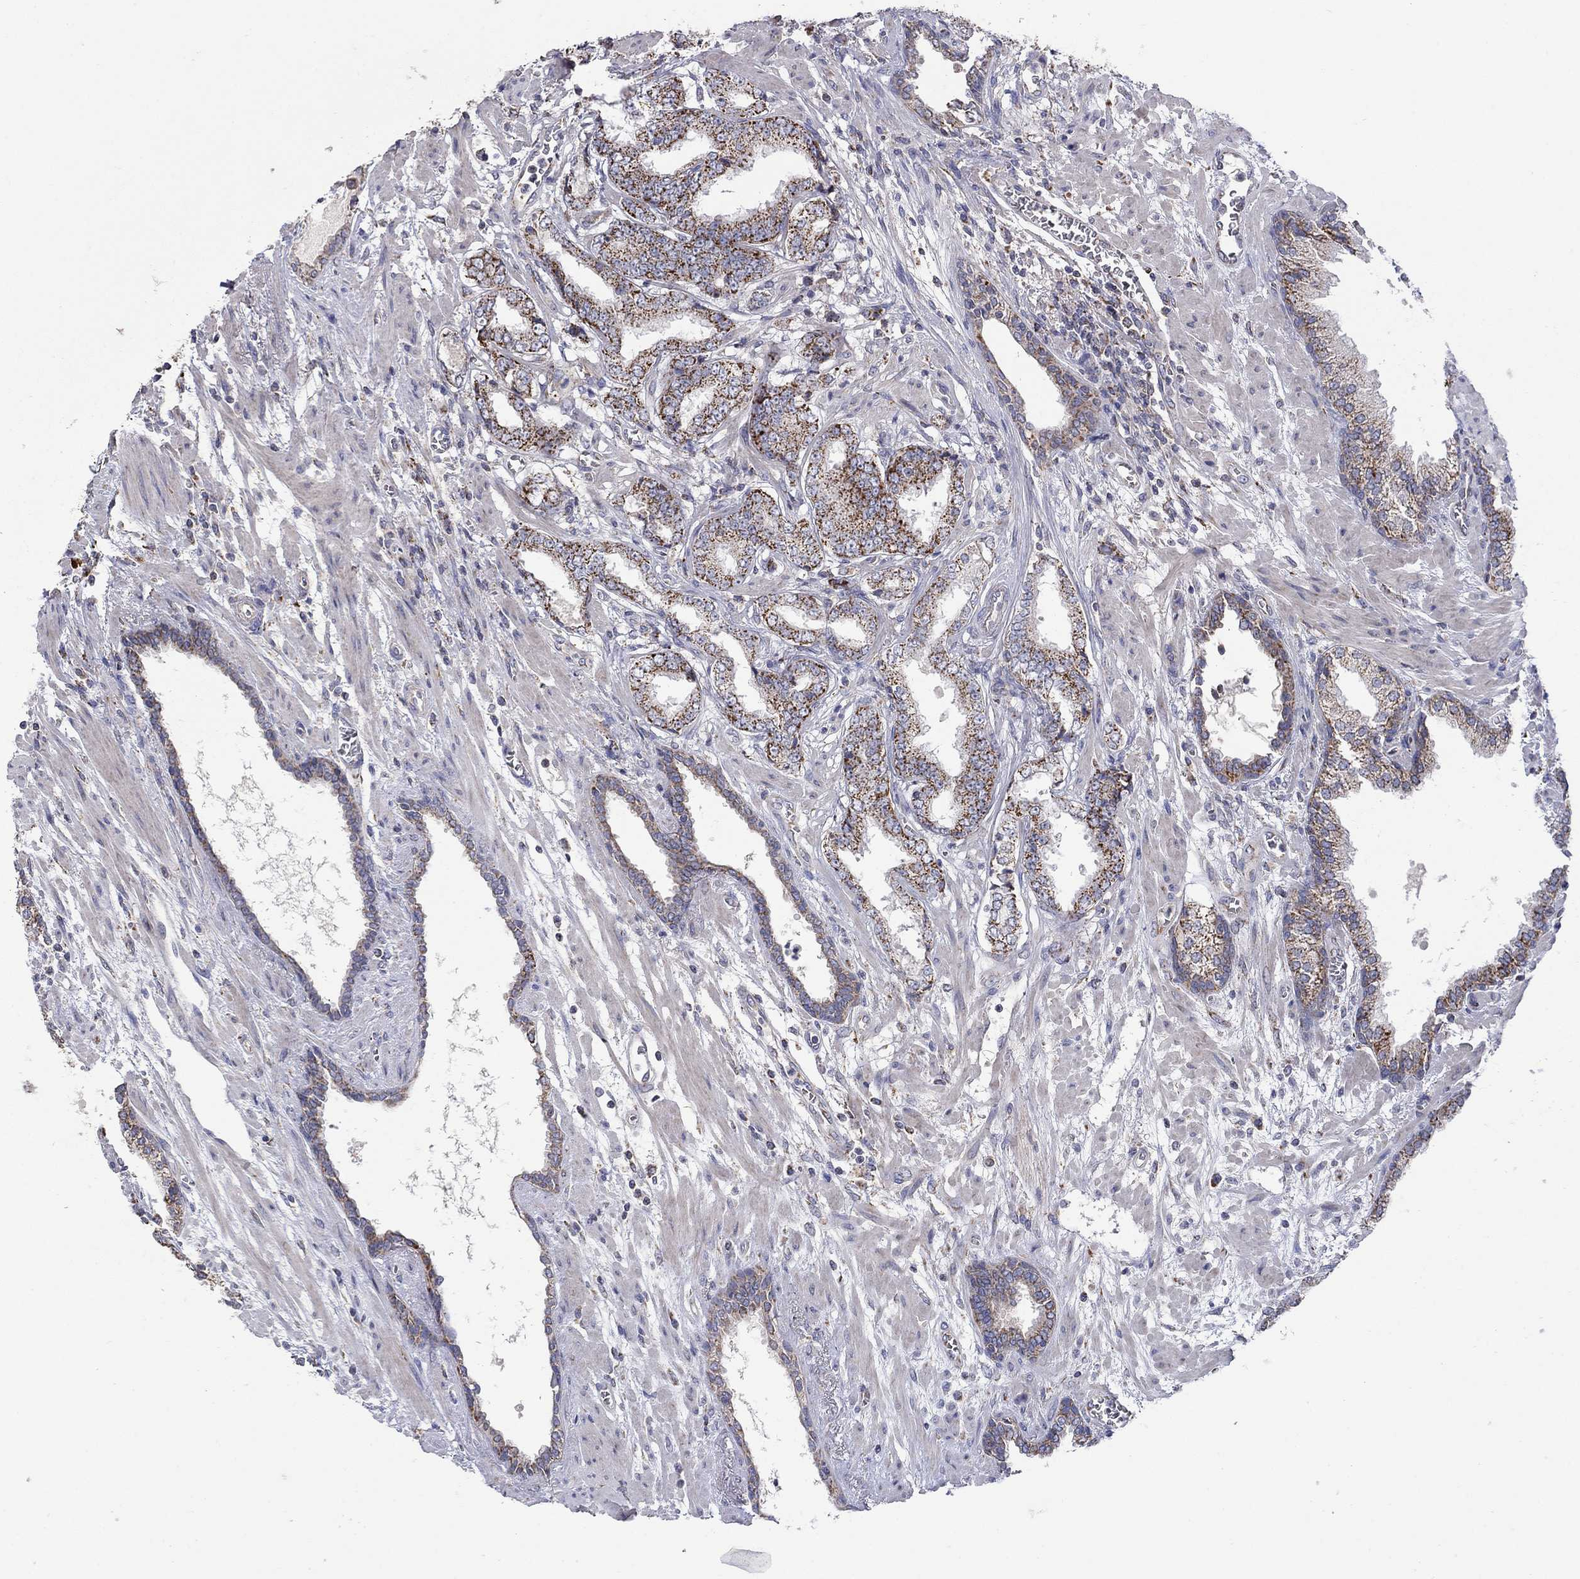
{"staining": {"intensity": "strong", "quantity": "25%-75%", "location": "cytoplasmic/membranous"}, "tissue": "prostate cancer", "cell_type": "Tumor cells", "image_type": "cancer", "snomed": [{"axis": "morphology", "description": "Adenocarcinoma, Low grade"}, {"axis": "topography", "description": "Prostate"}], "caption": "This photomicrograph shows IHC staining of human prostate cancer (adenocarcinoma (low-grade)), with high strong cytoplasmic/membranous expression in approximately 25%-75% of tumor cells.", "gene": "HPS5", "patient": {"sex": "male", "age": 69}}